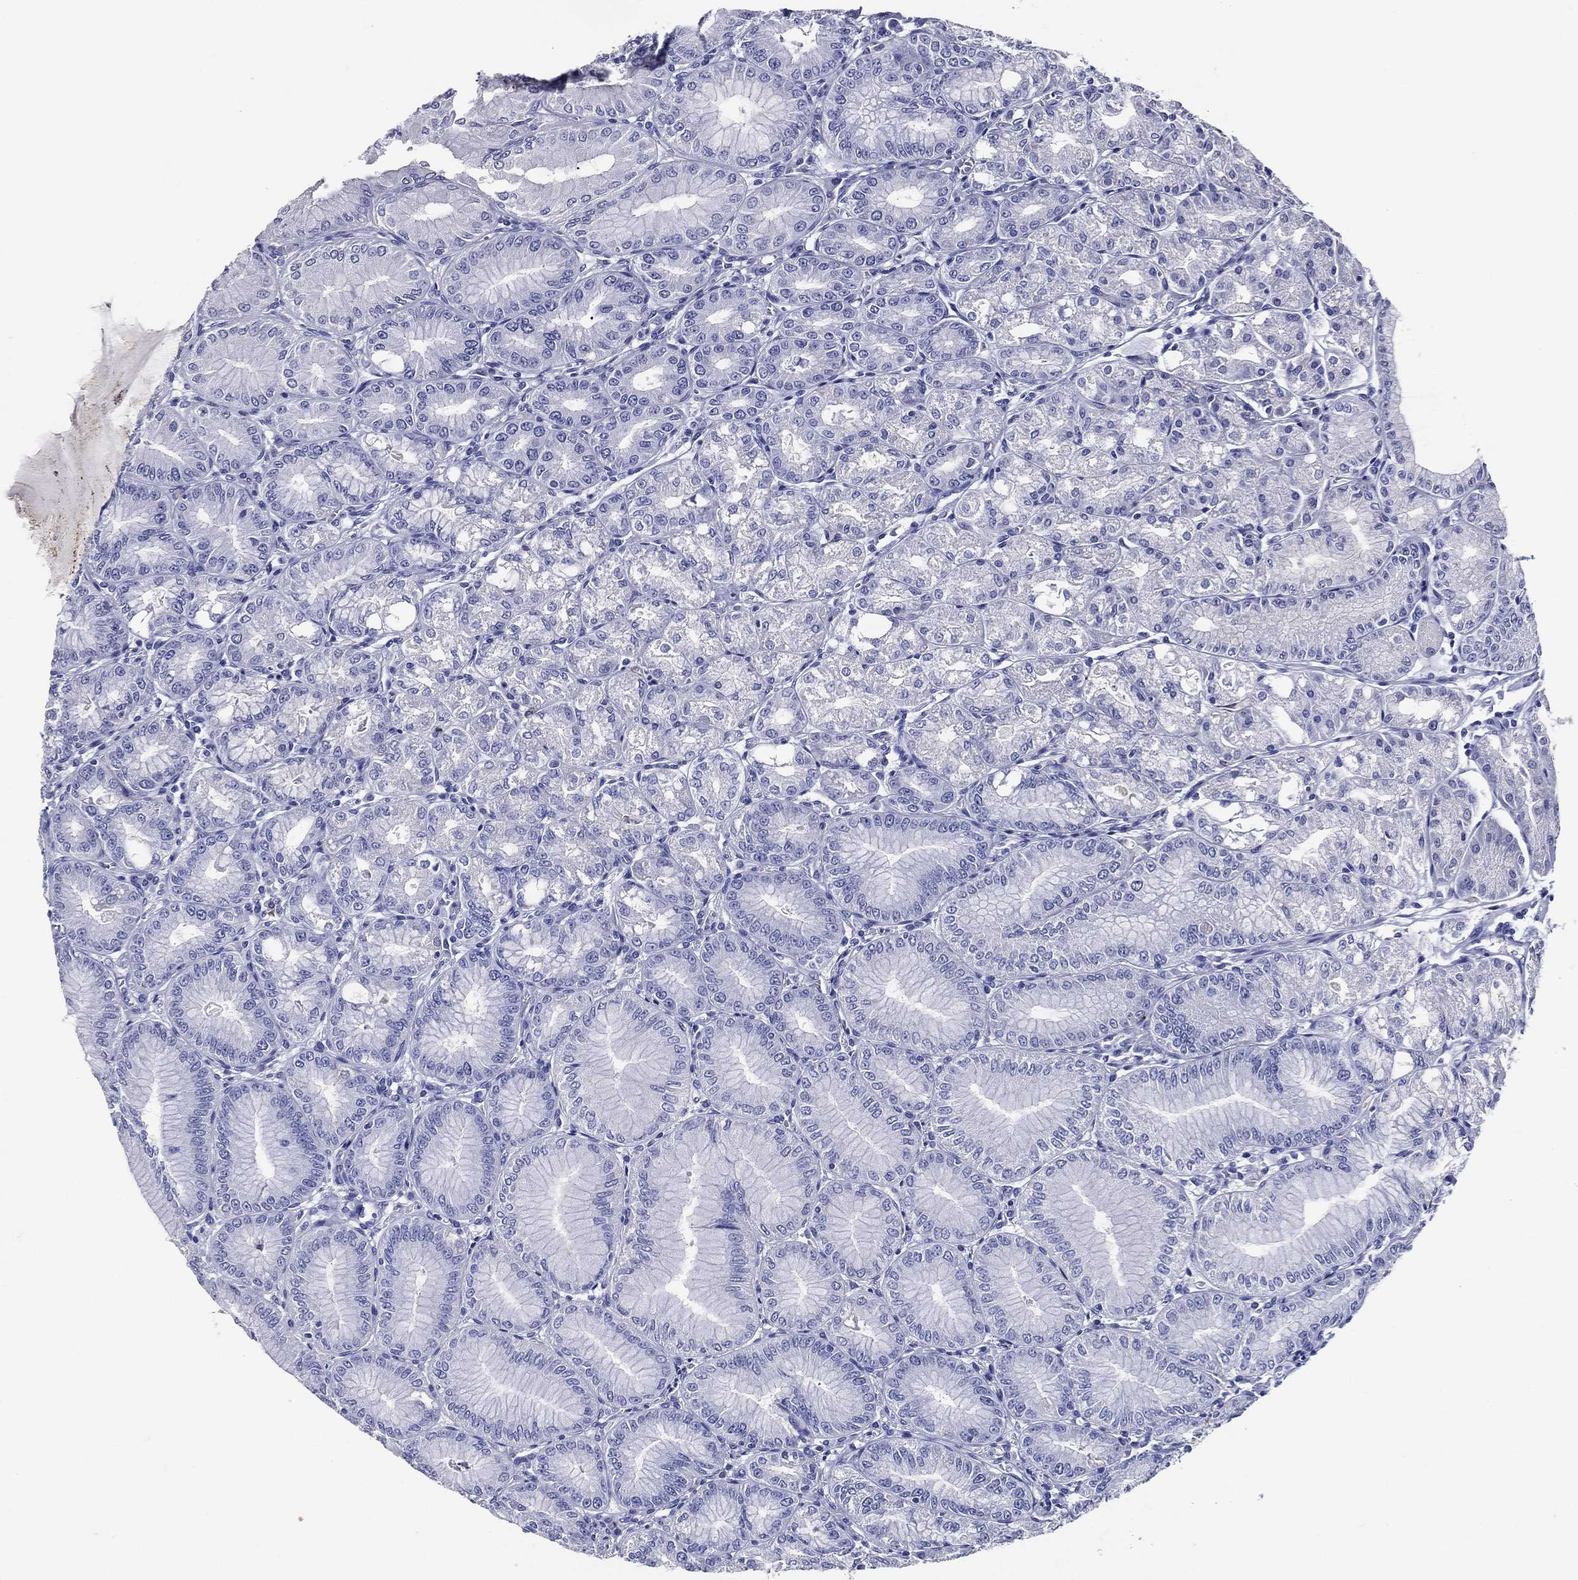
{"staining": {"intensity": "negative", "quantity": "none", "location": "none"}, "tissue": "stomach", "cell_type": "Glandular cells", "image_type": "normal", "snomed": [{"axis": "morphology", "description": "Normal tissue, NOS"}, {"axis": "topography", "description": "Stomach"}], "caption": "DAB immunohistochemical staining of normal stomach shows no significant staining in glandular cells. (Brightfield microscopy of DAB (3,3'-diaminobenzidine) immunohistochemistry (IHC) at high magnification).", "gene": "ACE2", "patient": {"sex": "male", "age": 71}}